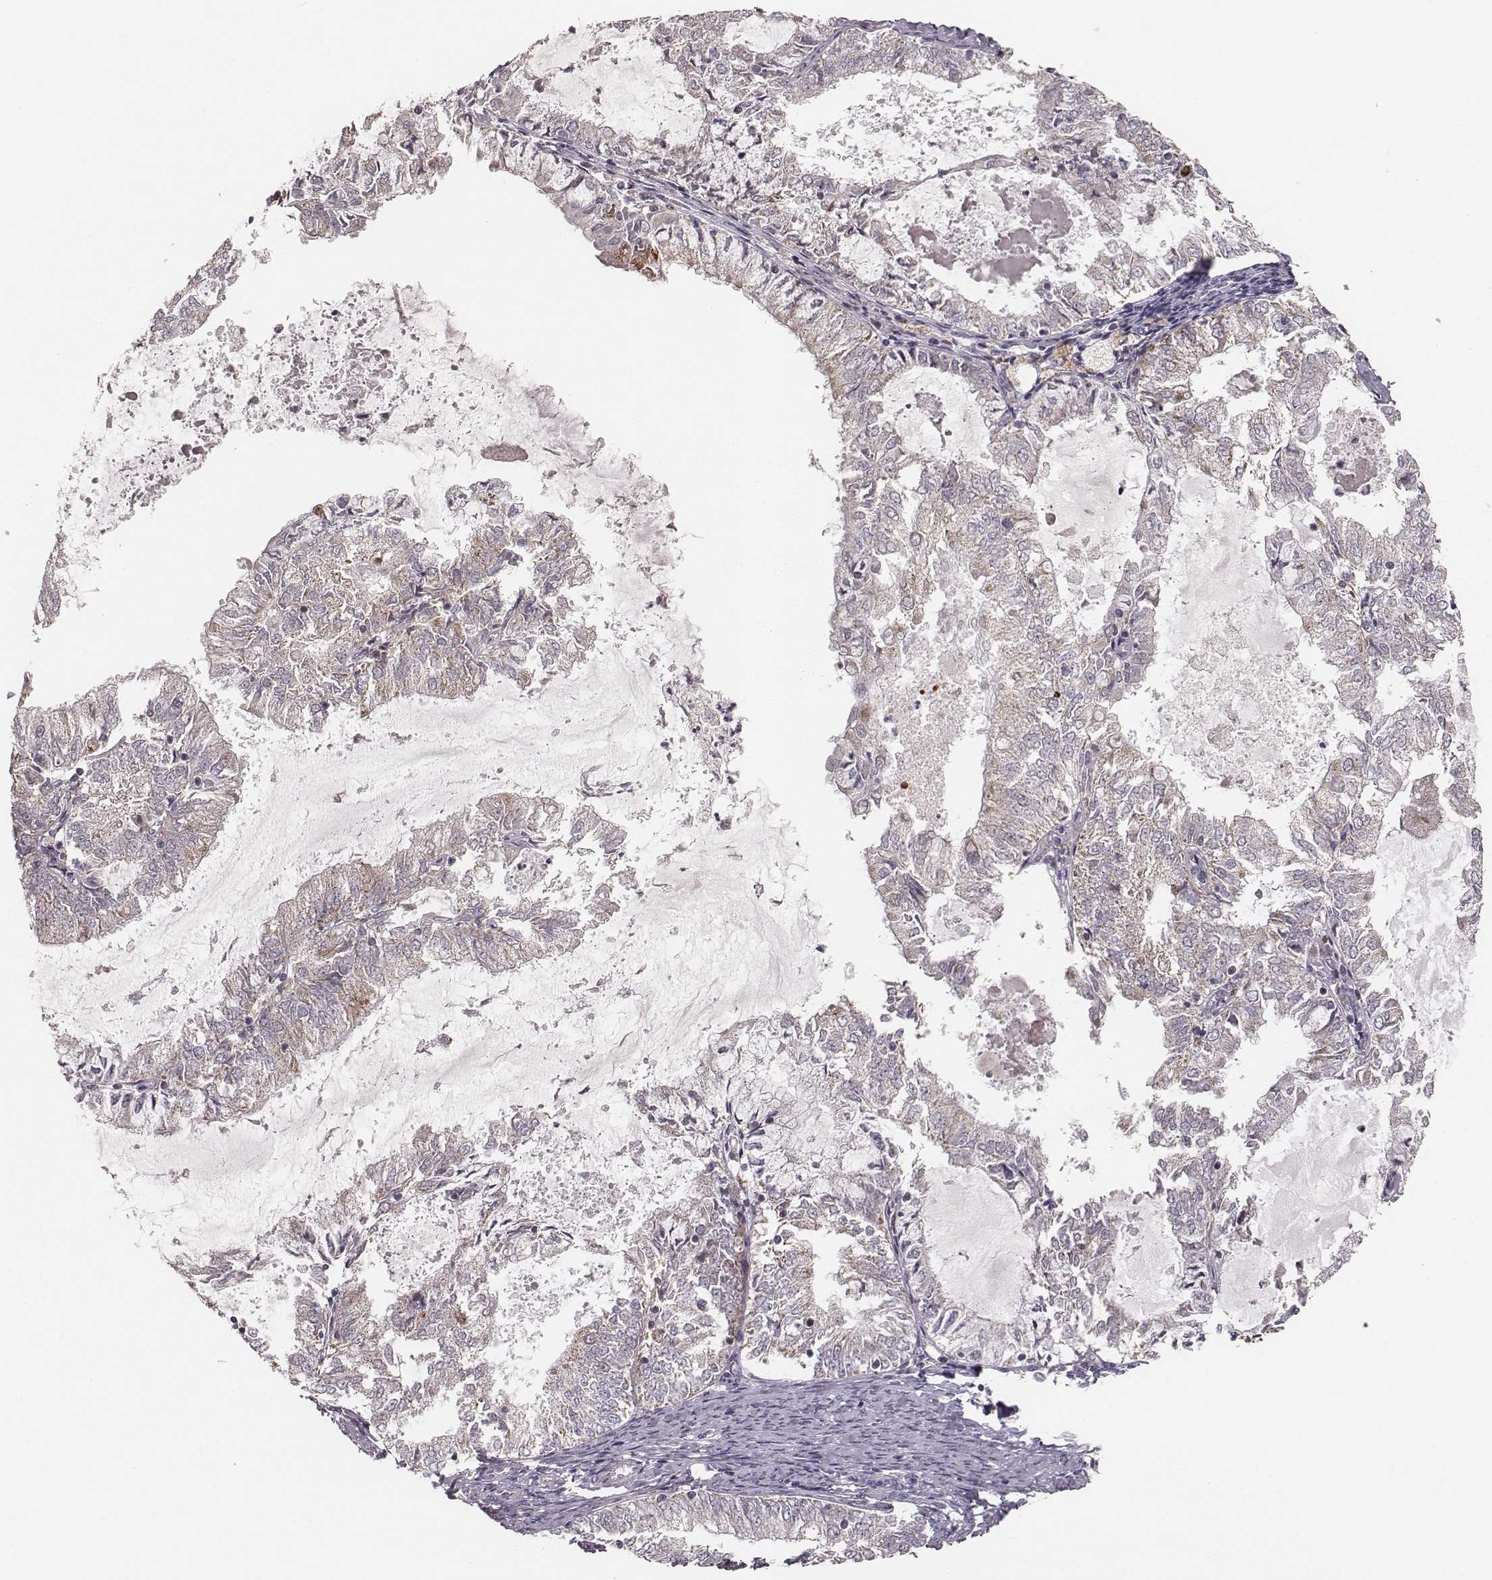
{"staining": {"intensity": "negative", "quantity": "none", "location": "none"}, "tissue": "endometrial cancer", "cell_type": "Tumor cells", "image_type": "cancer", "snomed": [{"axis": "morphology", "description": "Adenocarcinoma, NOS"}, {"axis": "topography", "description": "Endometrium"}], "caption": "IHC image of human endometrial adenocarcinoma stained for a protein (brown), which shows no staining in tumor cells.", "gene": "TUFM", "patient": {"sex": "female", "age": 57}}